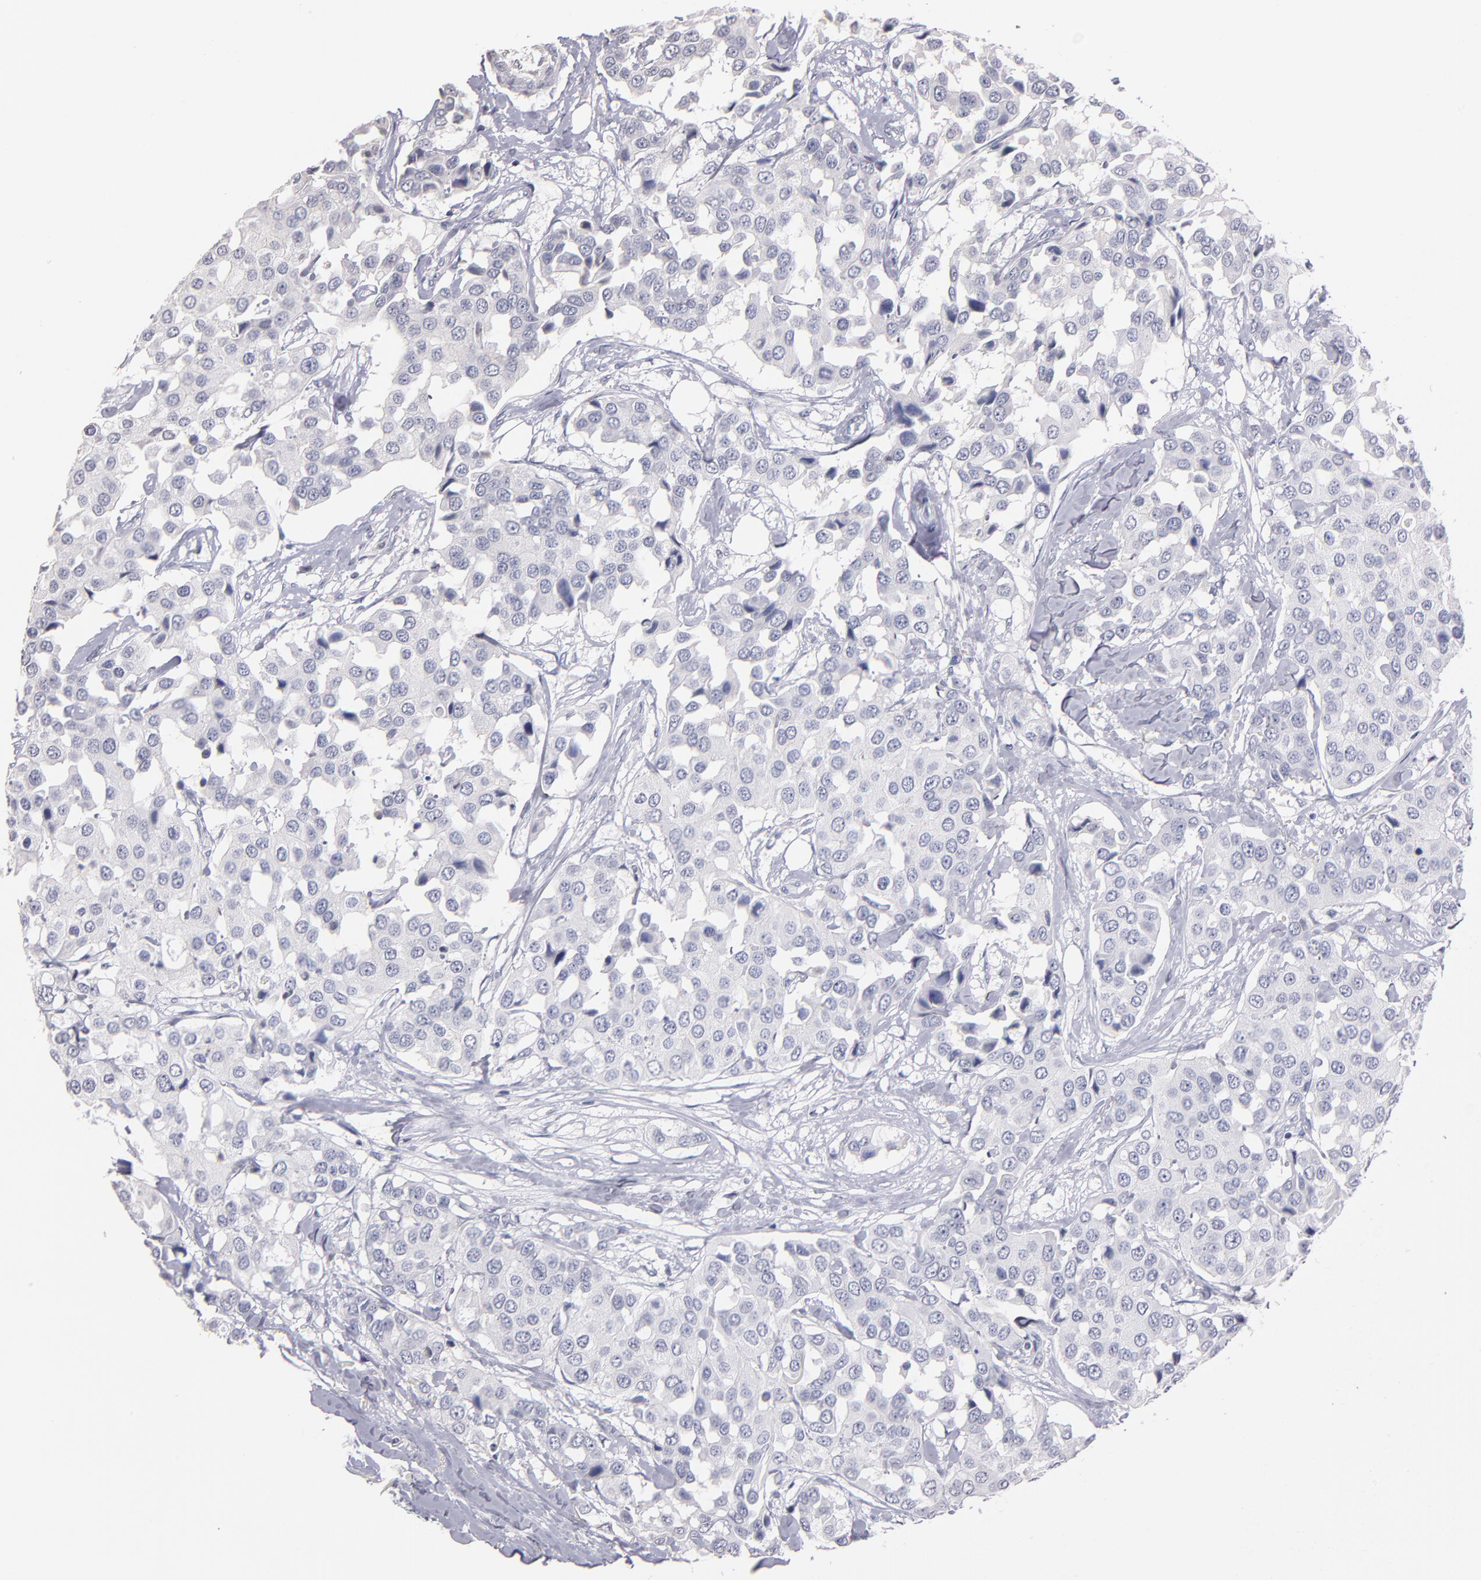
{"staining": {"intensity": "negative", "quantity": "none", "location": "none"}, "tissue": "breast cancer", "cell_type": "Tumor cells", "image_type": "cancer", "snomed": [{"axis": "morphology", "description": "Duct carcinoma"}, {"axis": "topography", "description": "Breast"}], "caption": "IHC micrograph of human infiltrating ductal carcinoma (breast) stained for a protein (brown), which displays no positivity in tumor cells. Brightfield microscopy of IHC stained with DAB (3,3'-diaminobenzidine) (brown) and hematoxylin (blue), captured at high magnification.", "gene": "SOX10", "patient": {"sex": "female", "age": 80}}